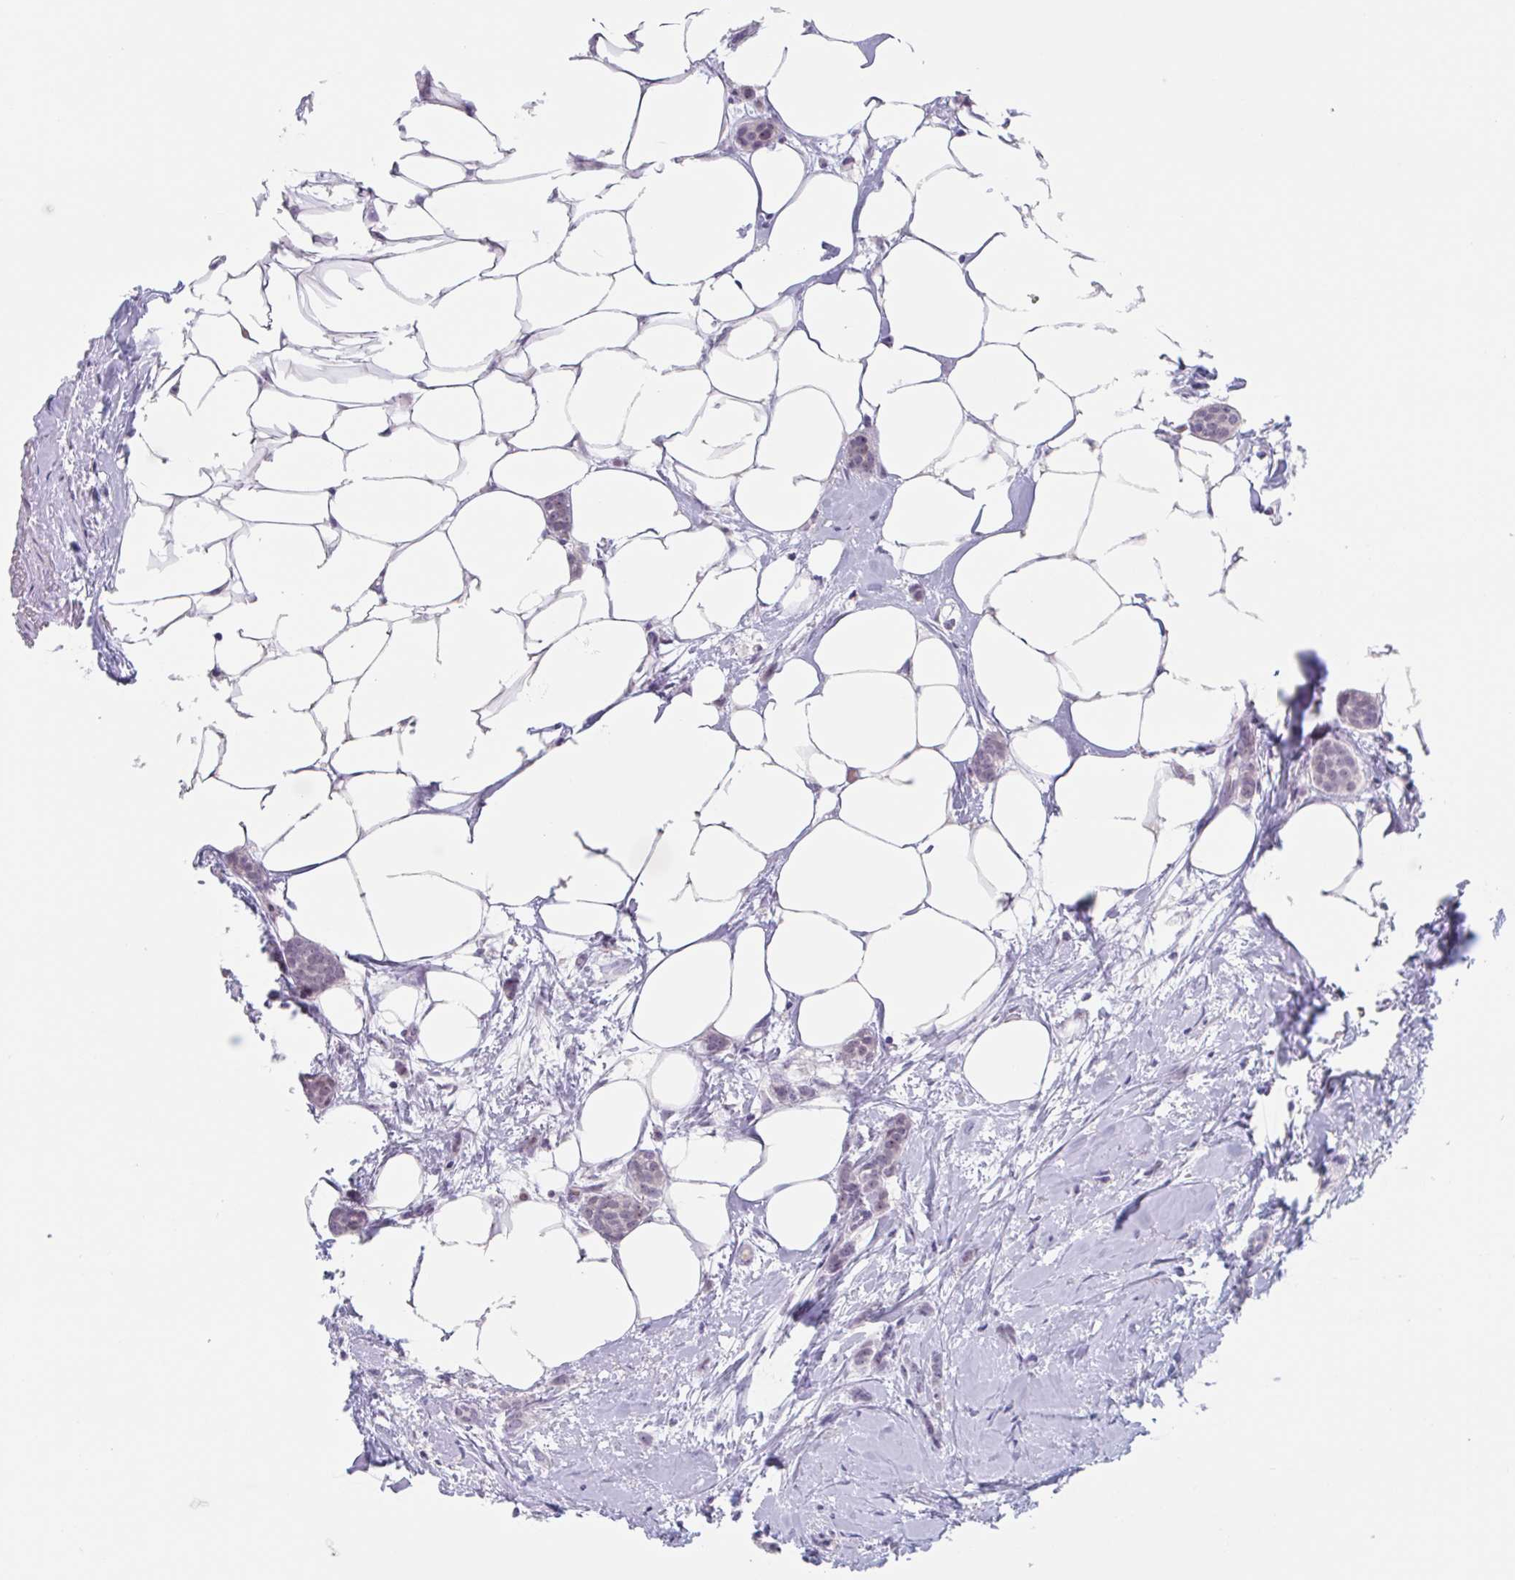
{"staining": {"intensity": "weak", "quantity": "25%-75%", "location": "nuclear"}, "tissue": "breast cancer", "cell_type": "Tumor cells", "image_type": "cancer", "snomed": [{"axis": "morphology", "description": "Duct carcinoma"}, {"axis": "topography", "description": "Breast"}], "caption": "Immunohistochemistry staining of infiltrating ductal carcinoma (breast), which reveals low levels of weak nuclear expression in approximately 25%-75% of tumor cells indicating weak nuclear protein positivity. The staining was performed using DAB (3,3'-diaminobenzidine) (brown) for protein detection and nuclei were counterstained in hematoxylin (blue).", "gene": "LENG9", "patient": {"sex": "female", "age": 72}}